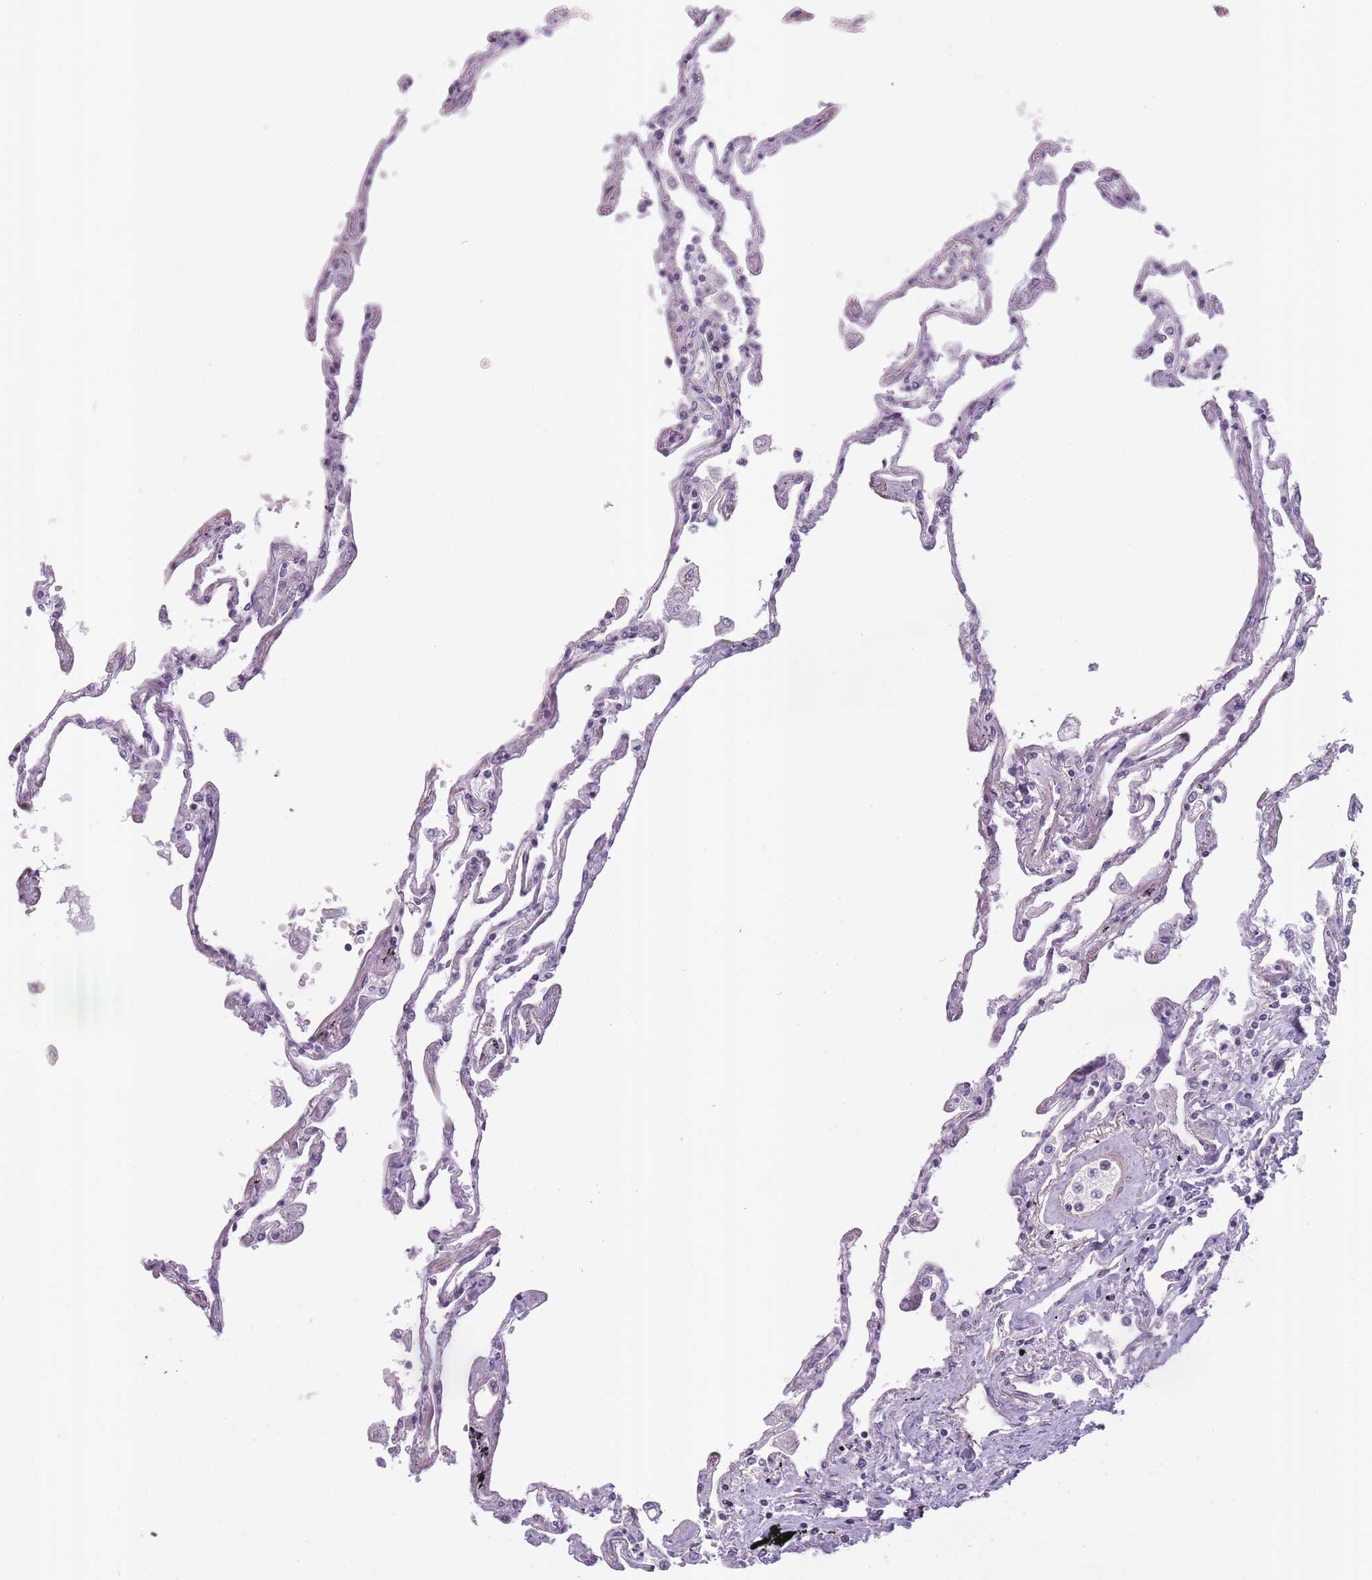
{"staining": {"intensity": "negative", "quantity": "none", "location": "none"}, "tissue": "lung", "cell_type": "Alveolar cells", "image_type": "normal", "snomed": [{"axis": "morphology", "description": "Normal tissue, NOS"}, {"axis": "topography", "description": "Lung"}], "caption": "Immunohistochemistry image of benign human lung stained for a protein (brown), which exhibits no positivity in alveolar cells. Brightfield microscopy of IHC stained with DAB (3,3'-diaminobenzidine) (brown) and hematoxylin (blue), captured at high magnification.", "gene": "SLC8A2", "patient": {"sex": "female", "age": 67}}